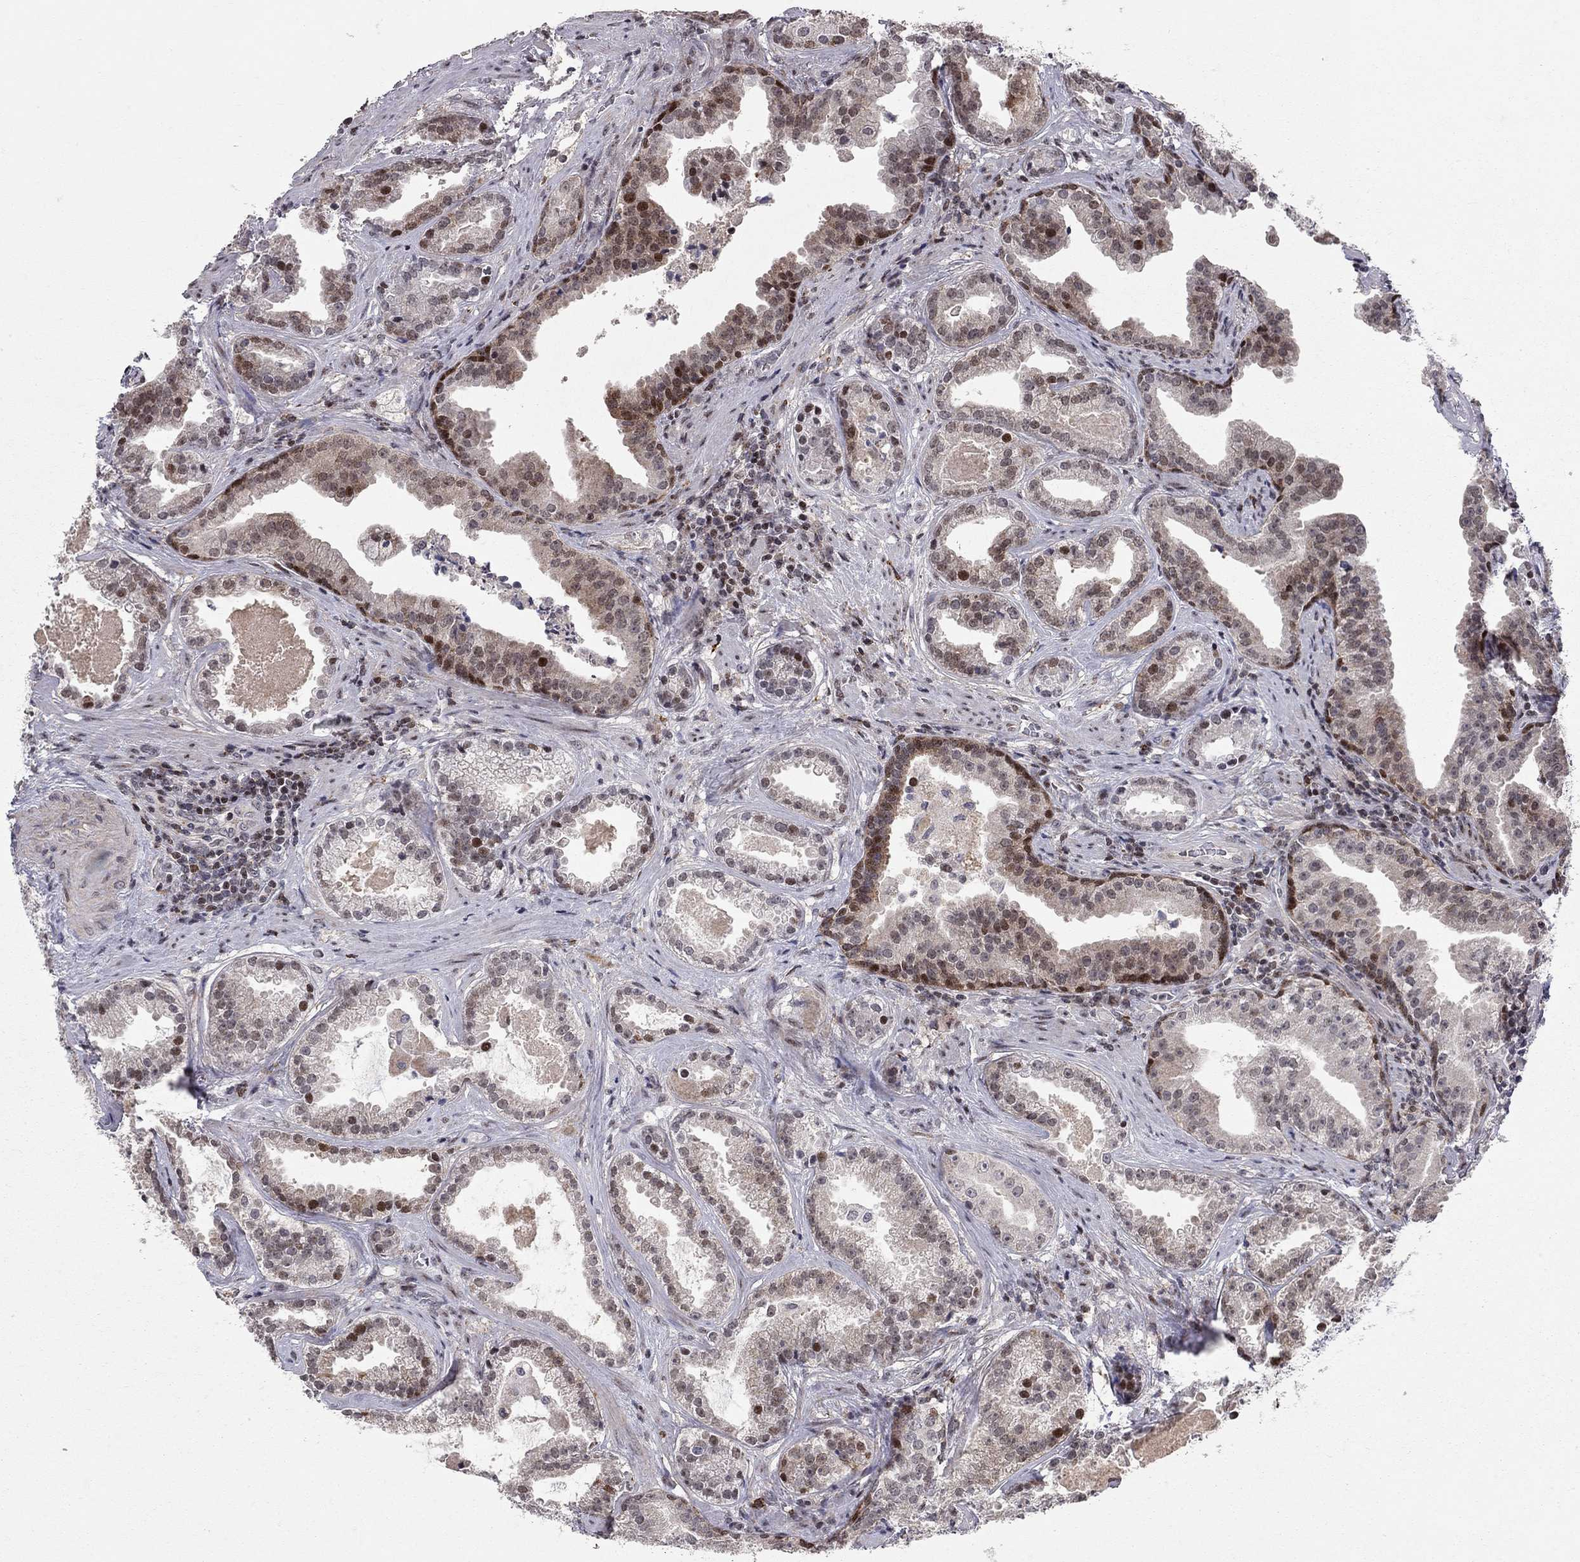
{"staining": {"intensity": "strong", "quantity": "<25%", "location": "nuclear"}, "tissue": "prostate cancer", "cell_type": "Tumor cells", "image_type": "cancer", "snomed": [{"axis": "morphology", "description": "Adenocarcinoma, NOS"}, {"axis": "morphology", "description": "Adenocarcinoma, High grade"}, {"axis": "topography", "description": "Prostate"}], "caption": "Human prostate cancer (high-grade adenocarcinoma) stained with a protein marker exhibits strong staining in tumor cells.", "gene": "HDAC3", "patient": {"sex": "male", "age": 64}}